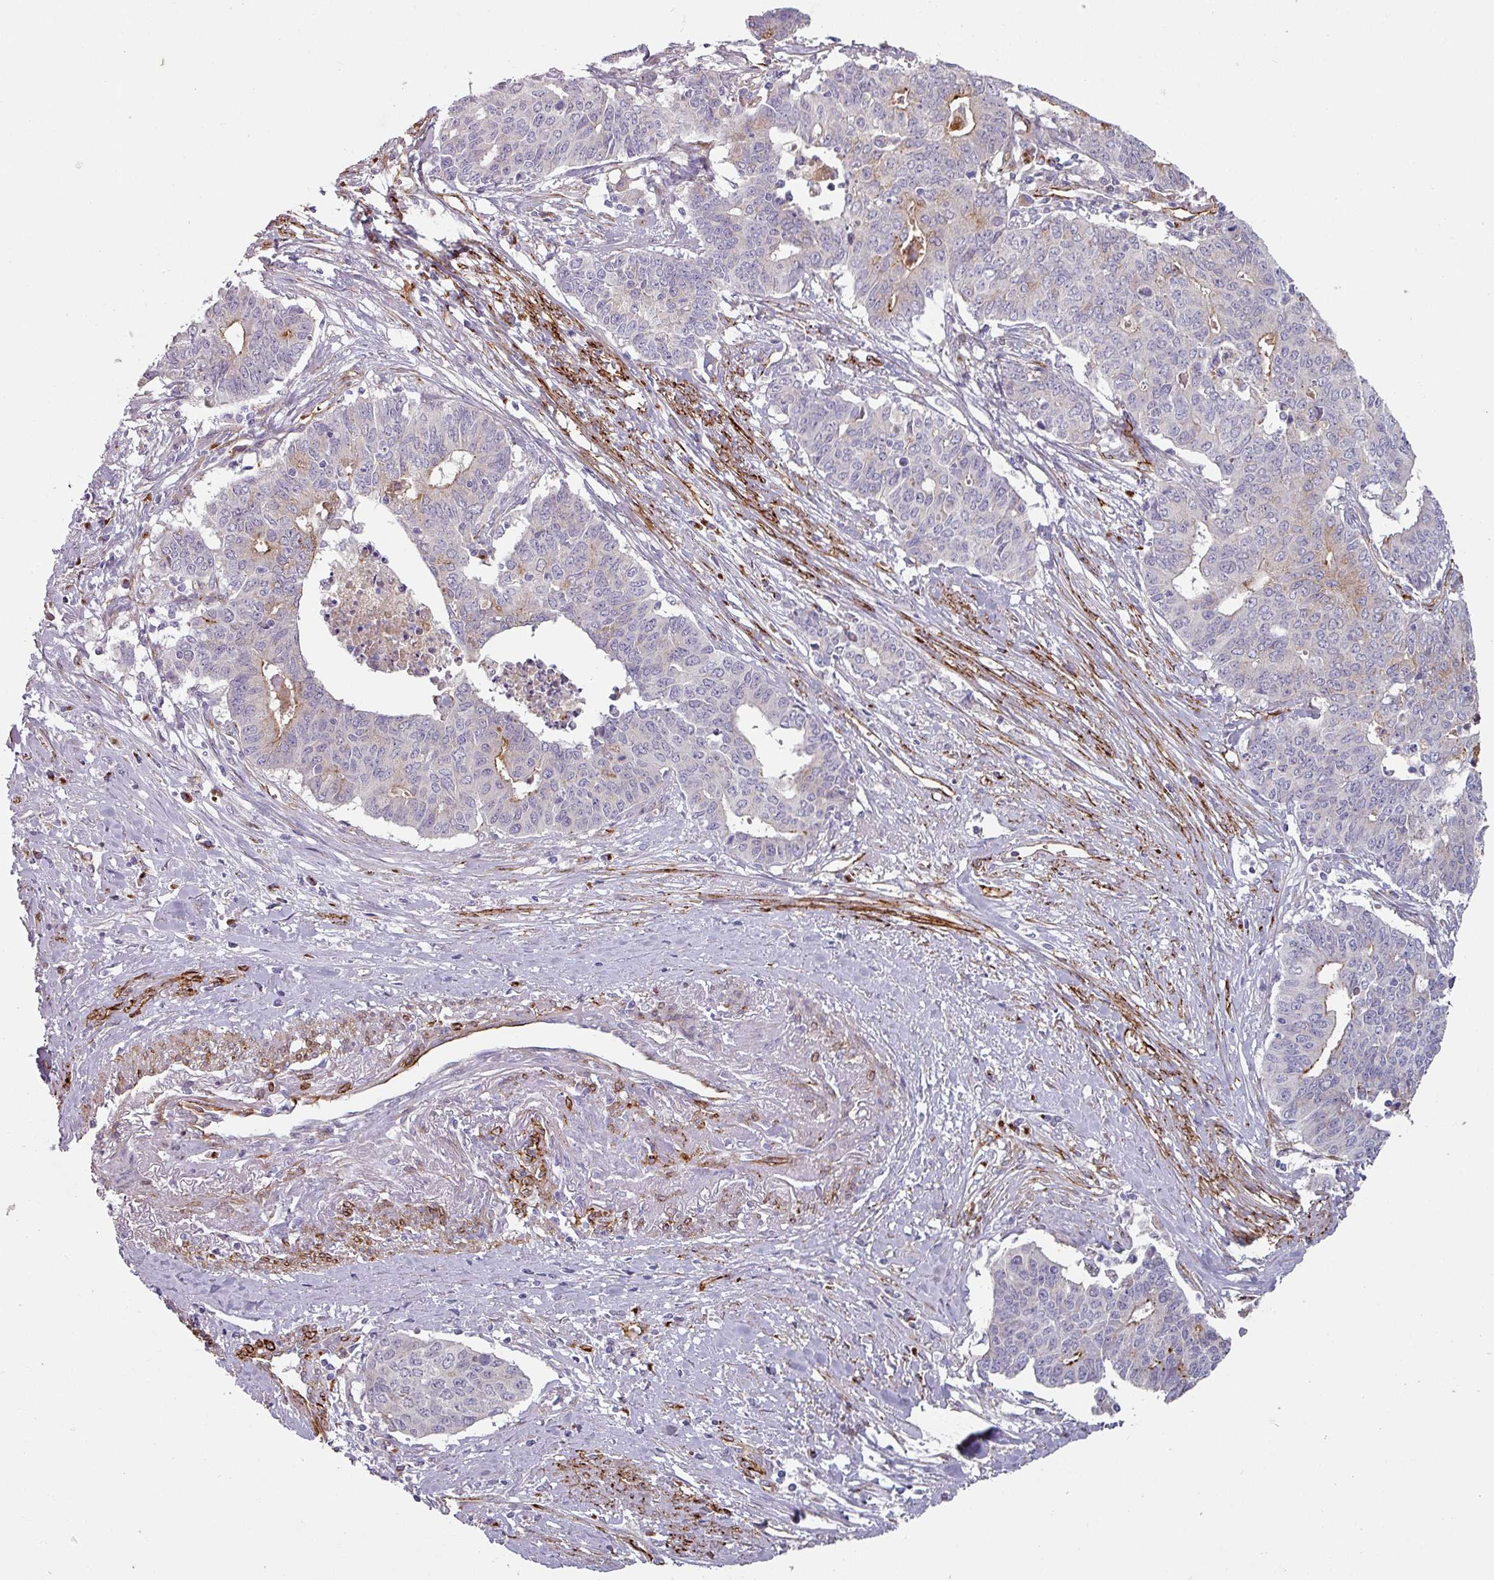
{"staining": {"intensity": "weak", "quantity": "<25%", "location": "cytoplasmic/membranous"}, "tissue": "endometrial cancer", "cell_type": "Tumor cells", "image_type": "cancer", "snomed": [{"axis": "morphology", "description": "Adenocarcinoma, NOS"}, {"axis": "topography", "description": "Endometrium"}], "caption": "Immunohistochemistry (IHC) of endometrial cancer displays no expression in tumor cells.", "gene": "PRODH2", "patient": {"sex": "female", "age": 59}}